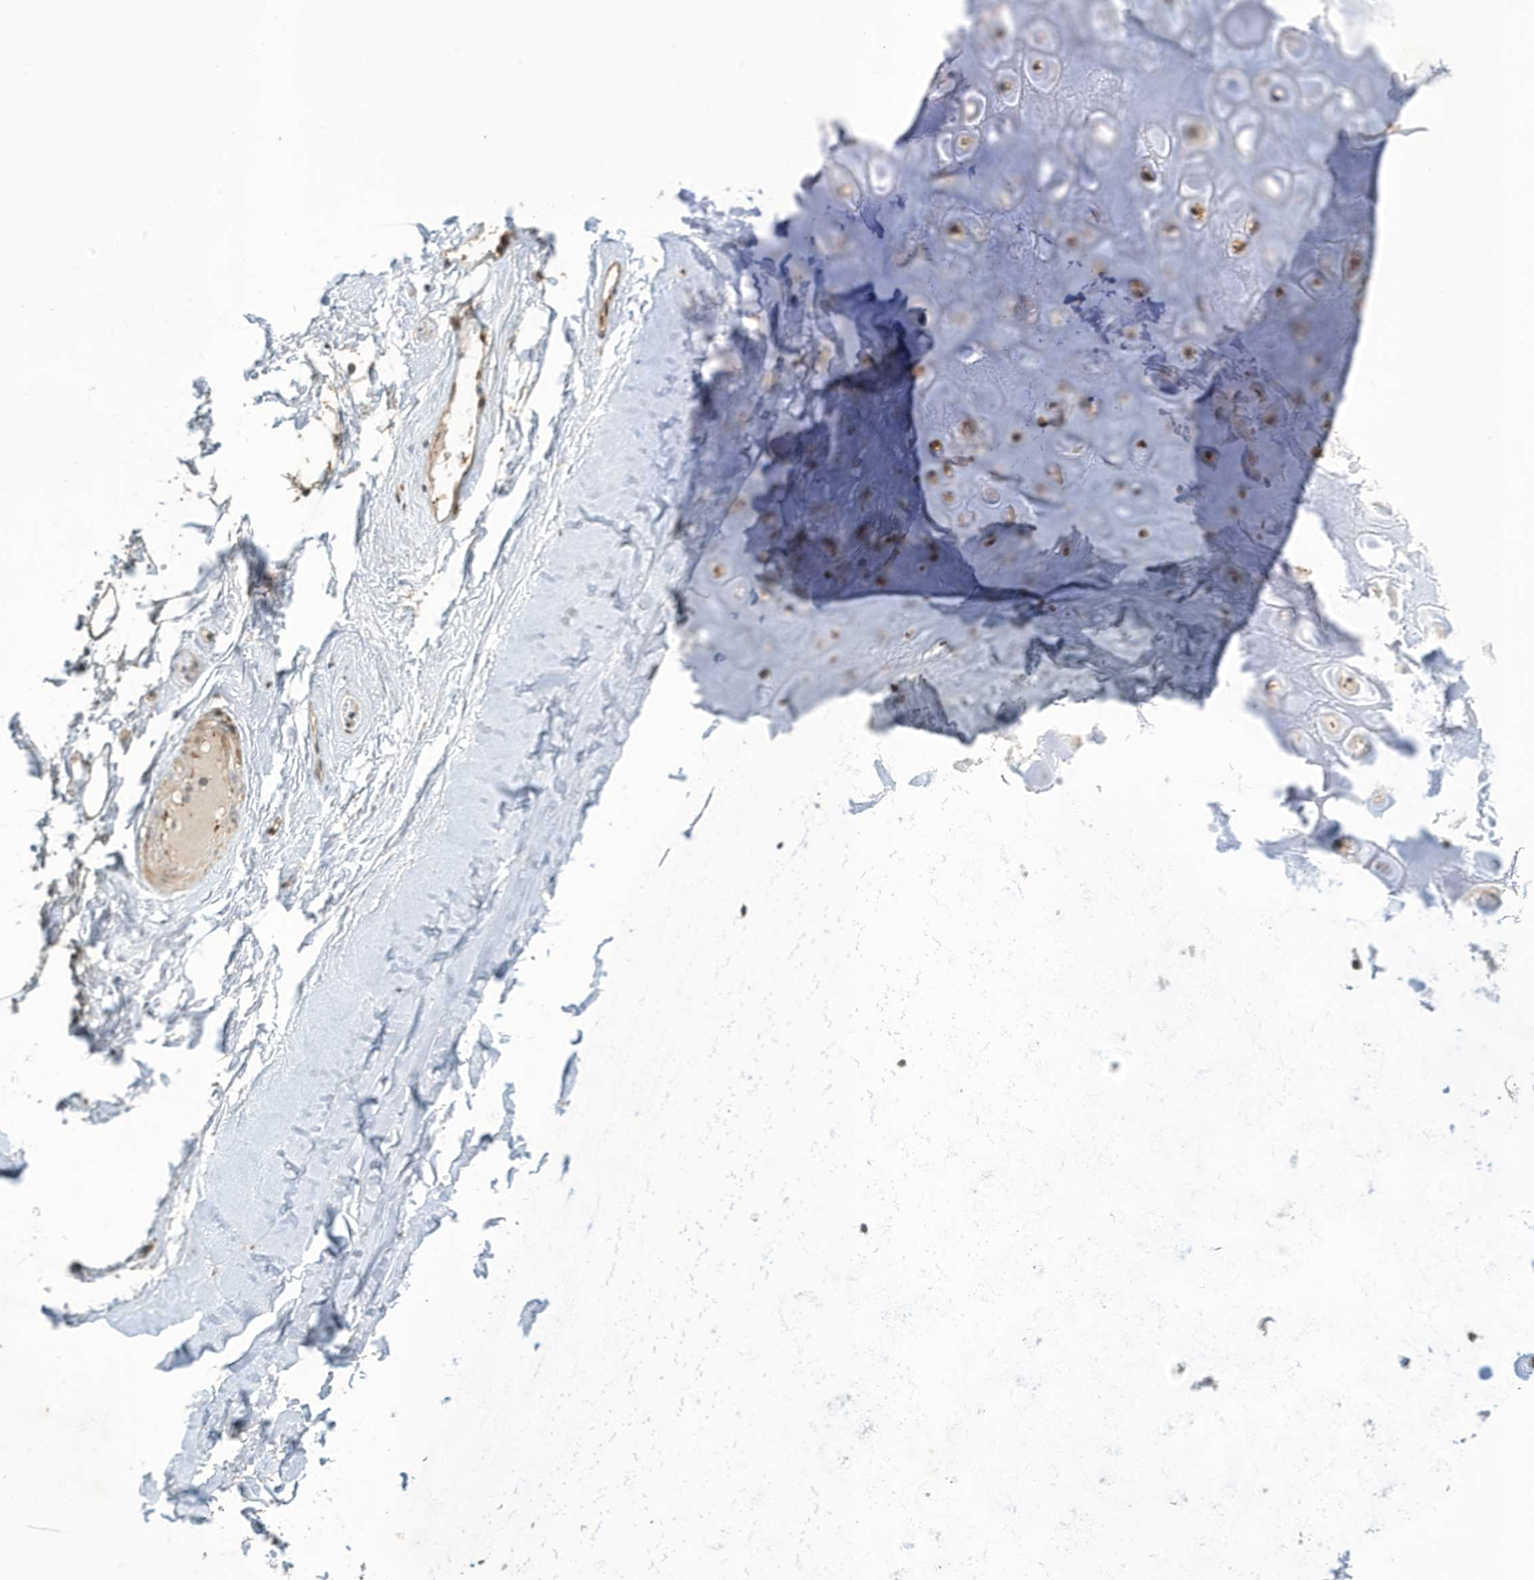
{"staining": {"intensity": "negative", "quantity": "none", "location": "none"}, "tissue": "adipose tissue", "cell_type": "Adipocytes", "image_type": "normal", "snomed": [{"axis": "morphology", "description": "Normal tissue, NOS"}, {"axis": "morphology", "description": "Basal cell carcinoma"}, {"axis": "topography", "description": "Skin"}], "caption": "Adipocytes show no significant expression in normal adipose tissue. Brightfield microscopy of IHC stained with DAB (3,3'-diaminobenzidine) (brown) and hematoxylin (blue), captured at high magnification.", "gene": "NCOA7", "patient": {"sex": "female", "age": 89}}